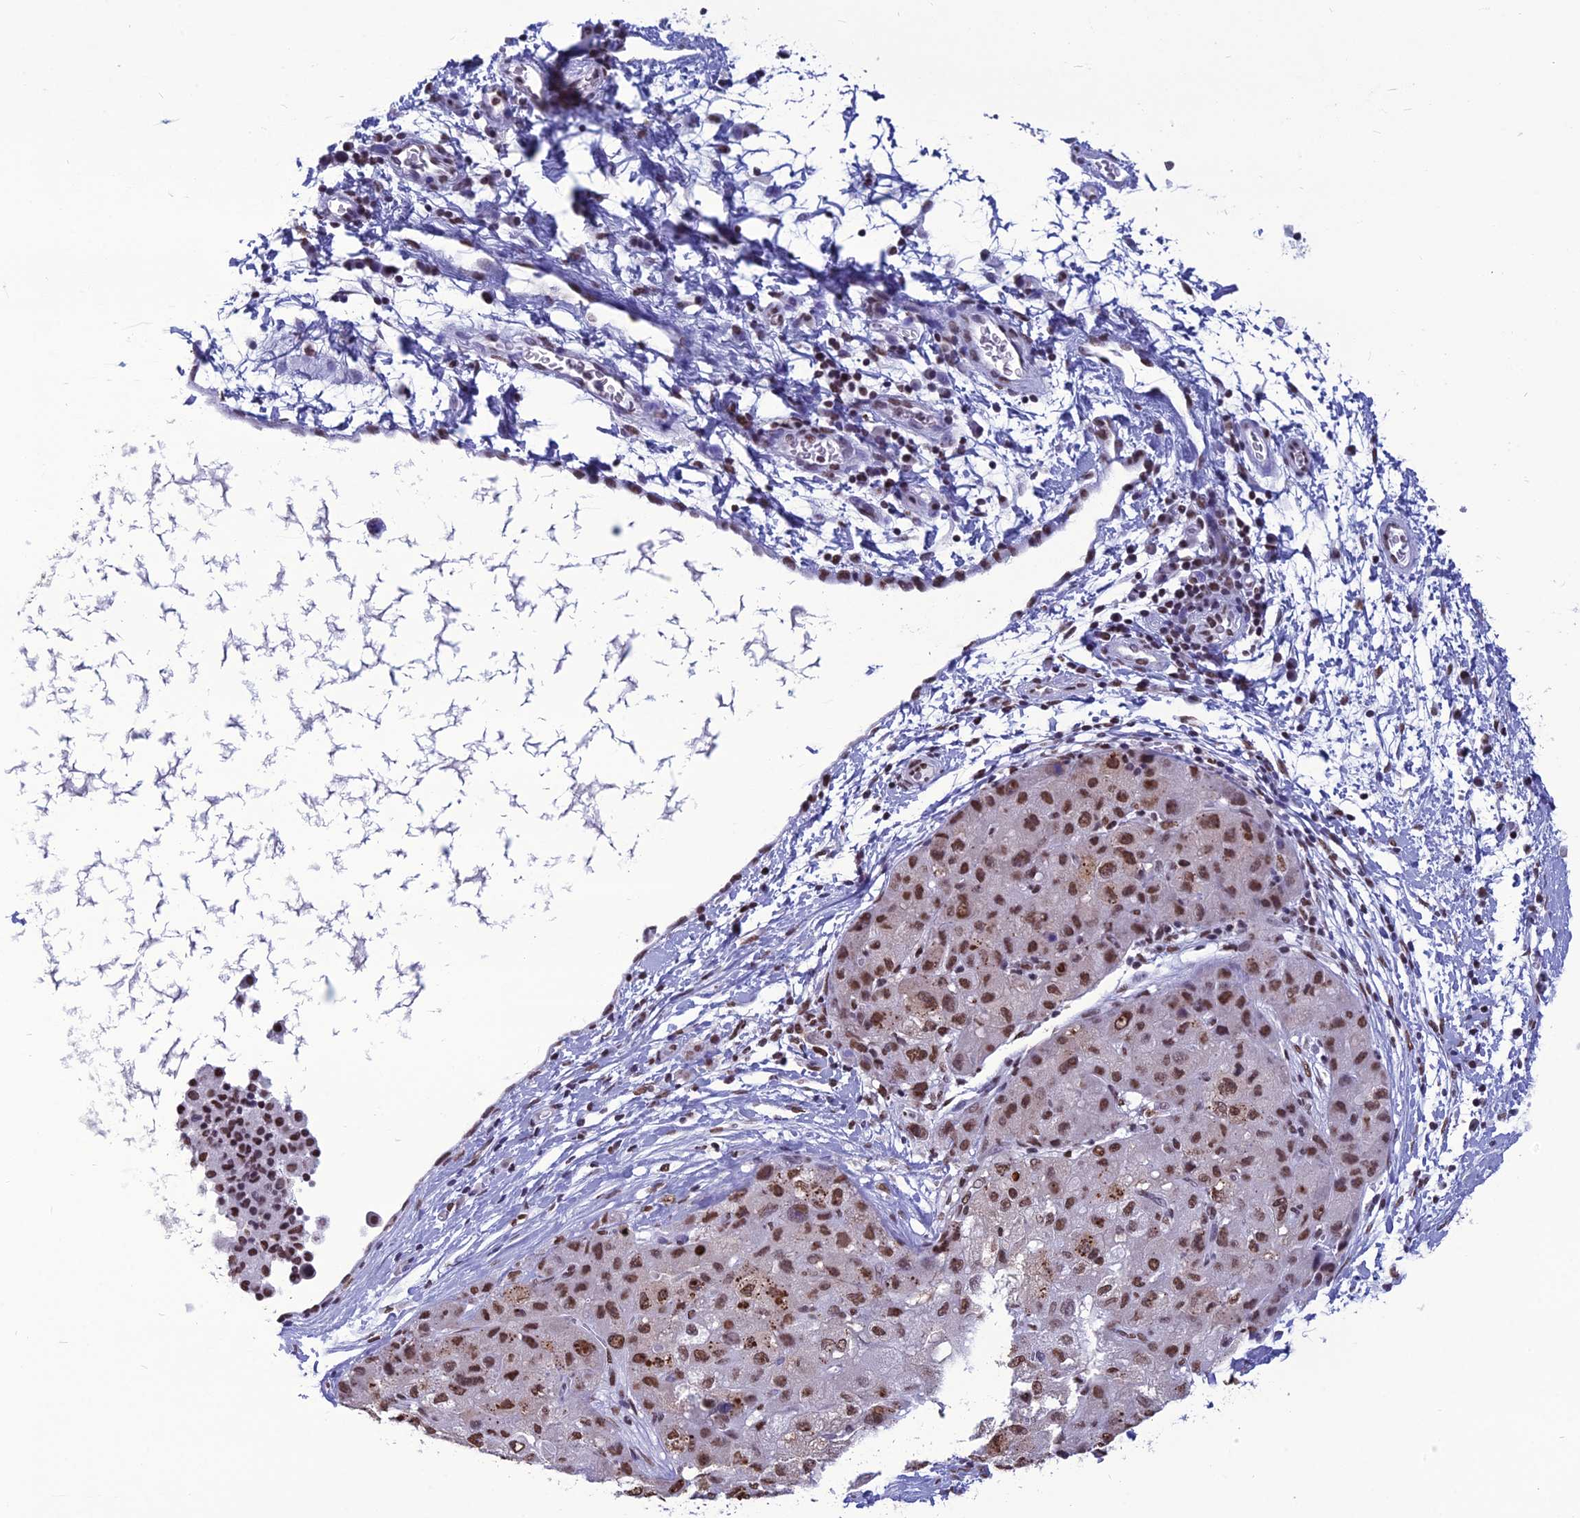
{"staining": {"intensity": "moderate", "quantity": ">75%", "location": "nuclear"}, "tissue": "liver cancer", "cell_type": "Tumor cells", "image_type": "cancer", "snomed": [{"axis": "morphology", "description": "Carcinoma, Hepatocellular, NOS"}, {"axis": "topography", "description": "Liver"}], "caption": "A brown stain labels moderate nuclear expression of a protein in liver hepatocellular carcinoma tumor cells.", "gene": "PRAMEF12", "patient": {"sex": "male", "age": 80}}